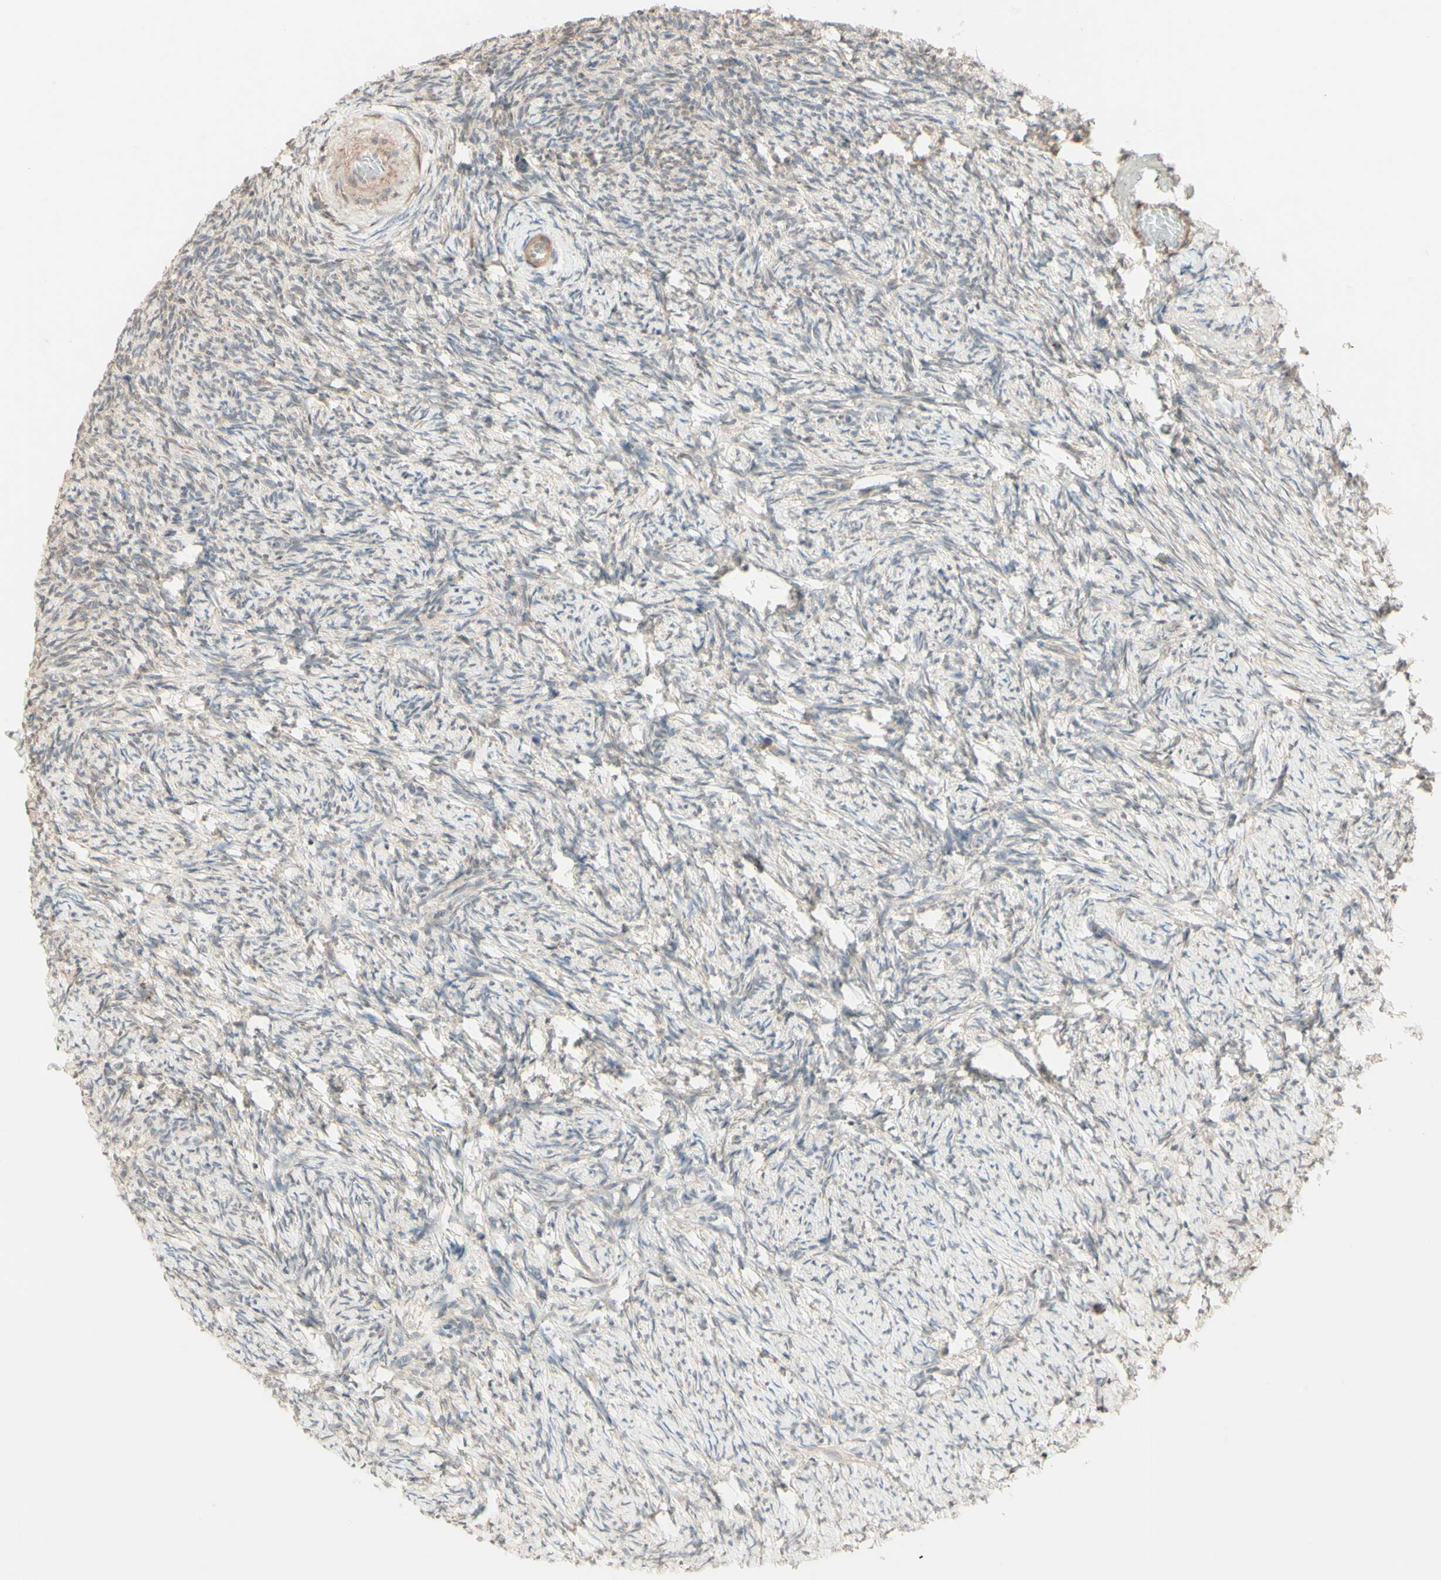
{"staining": {"intensity": "weak", "quantity": ">75%", "location": "cytoplasmic/membranous"}, "tissue": "ovary", "cell_type": "Follicle cells", "image_type": "normal", "snomed": [{"axis": "morphology", "description": "Normal tissue, NOS"}, {"axis": "topography", "description": "Ovary"}], "caption": "Protein expression analysis of benign ovary demonstrates weak cytoplasmic/membranous positivity in approximately >75% of follicle cells.", "gene": "ZW10", "patient": {"sex": "female", "age": 60}}